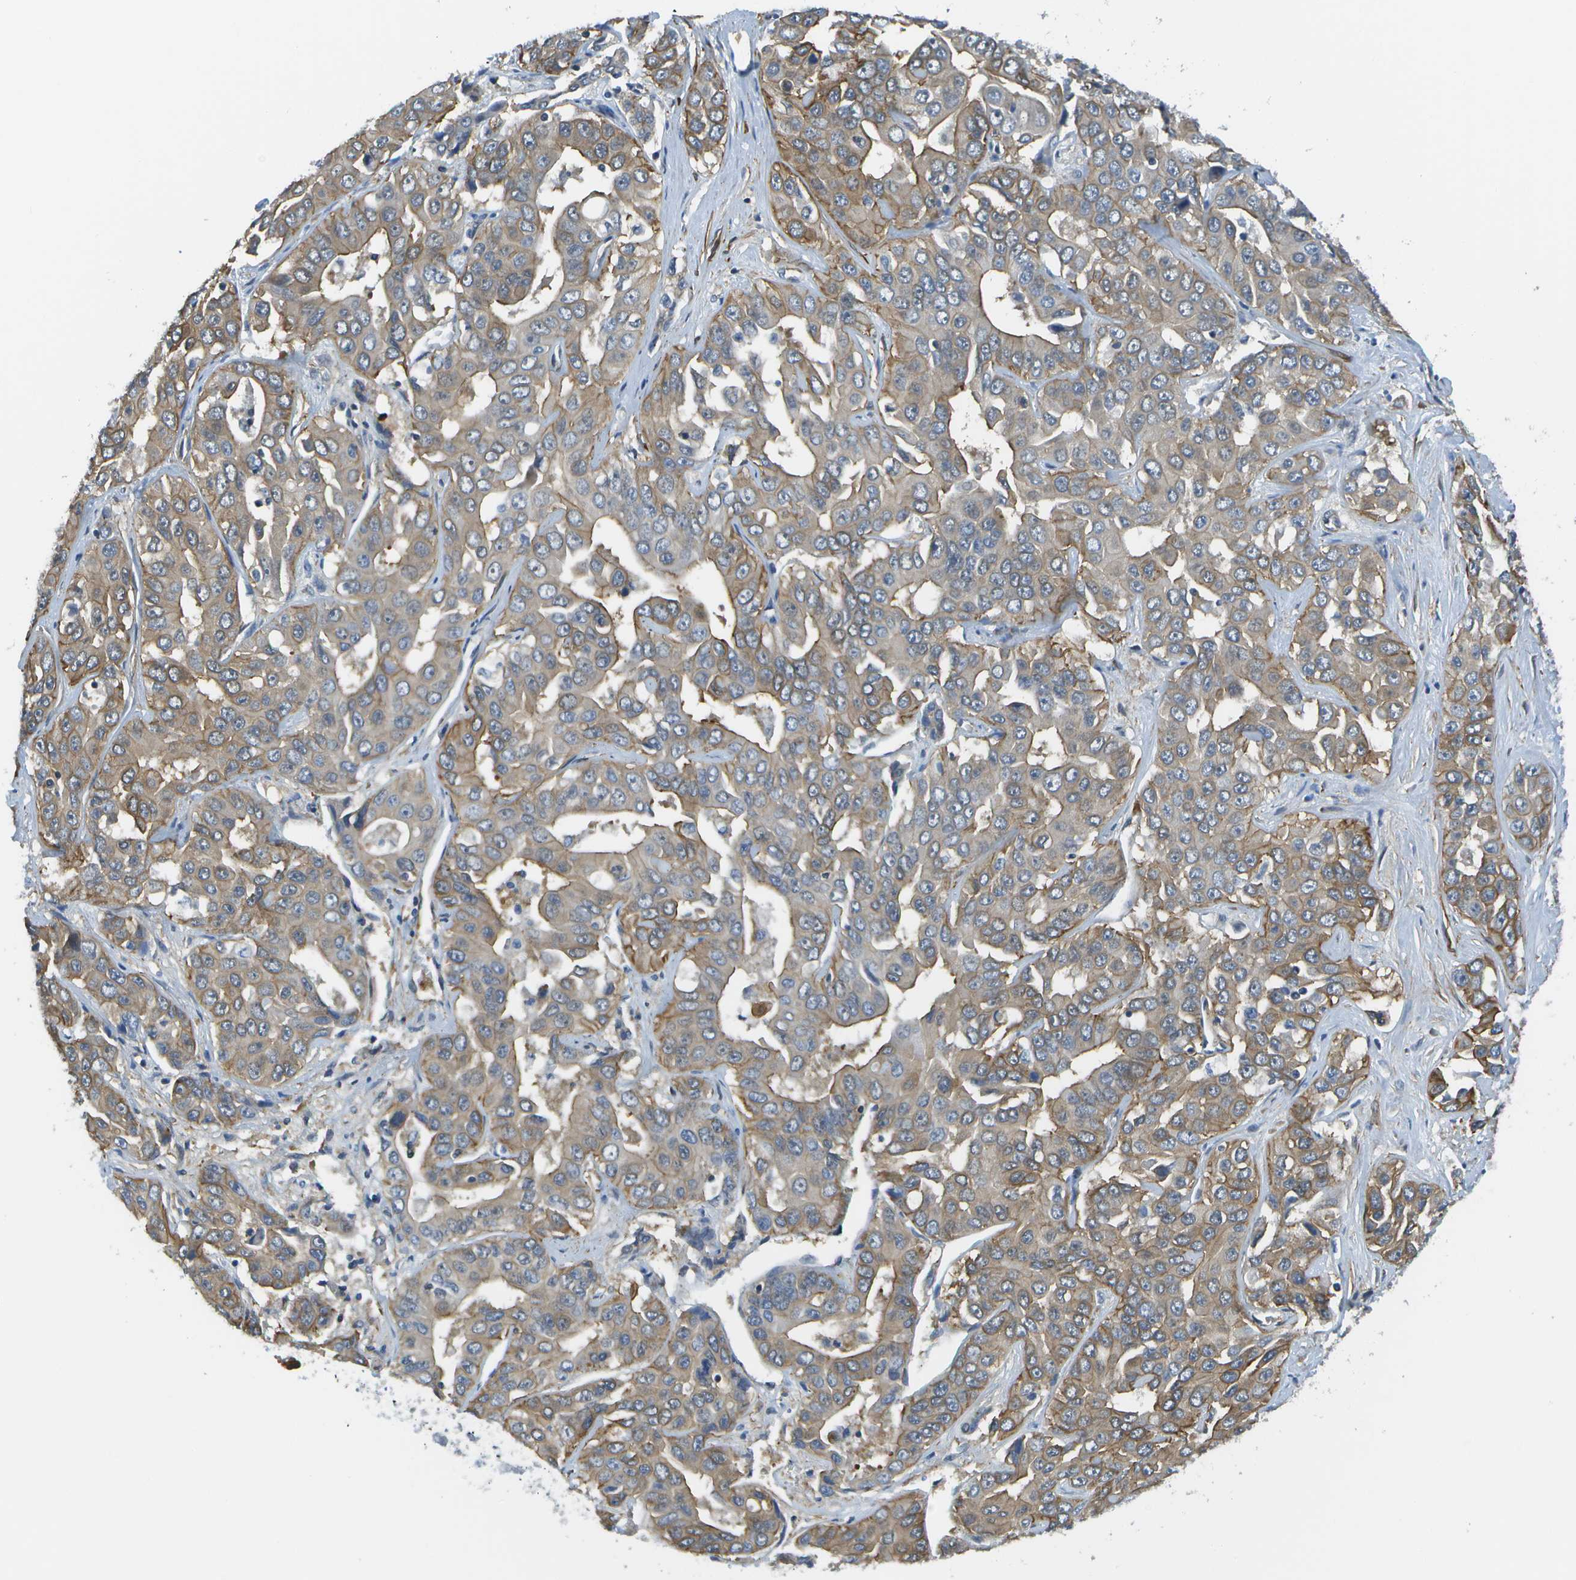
{"staining": {"intensity": "moderate", "quantity": ">75%", "location": "cytoplasmic/membranous"}, "tissue": "liver cancer", "cell_type": "Tumor cells", "image_type": "cancer", "snomed": [{"axis": "morphology", "description": "Cholangiocarcinoma"}, {"axis": "topography", "description": "Liver"}], "caption": "Tumor cells show medium levels of moderate cytoplasmic/membranous positivity in about >75% of cells in liver cholangiocarcinoma. The staining was performed using DAB (3,3'-diaminobenzidine), with brown indicating positive protein expression. Nuclei are stained blue with hematoxylin.", "gene": "KIAA0040", "patient": {"sex": "female", "age": 52}}